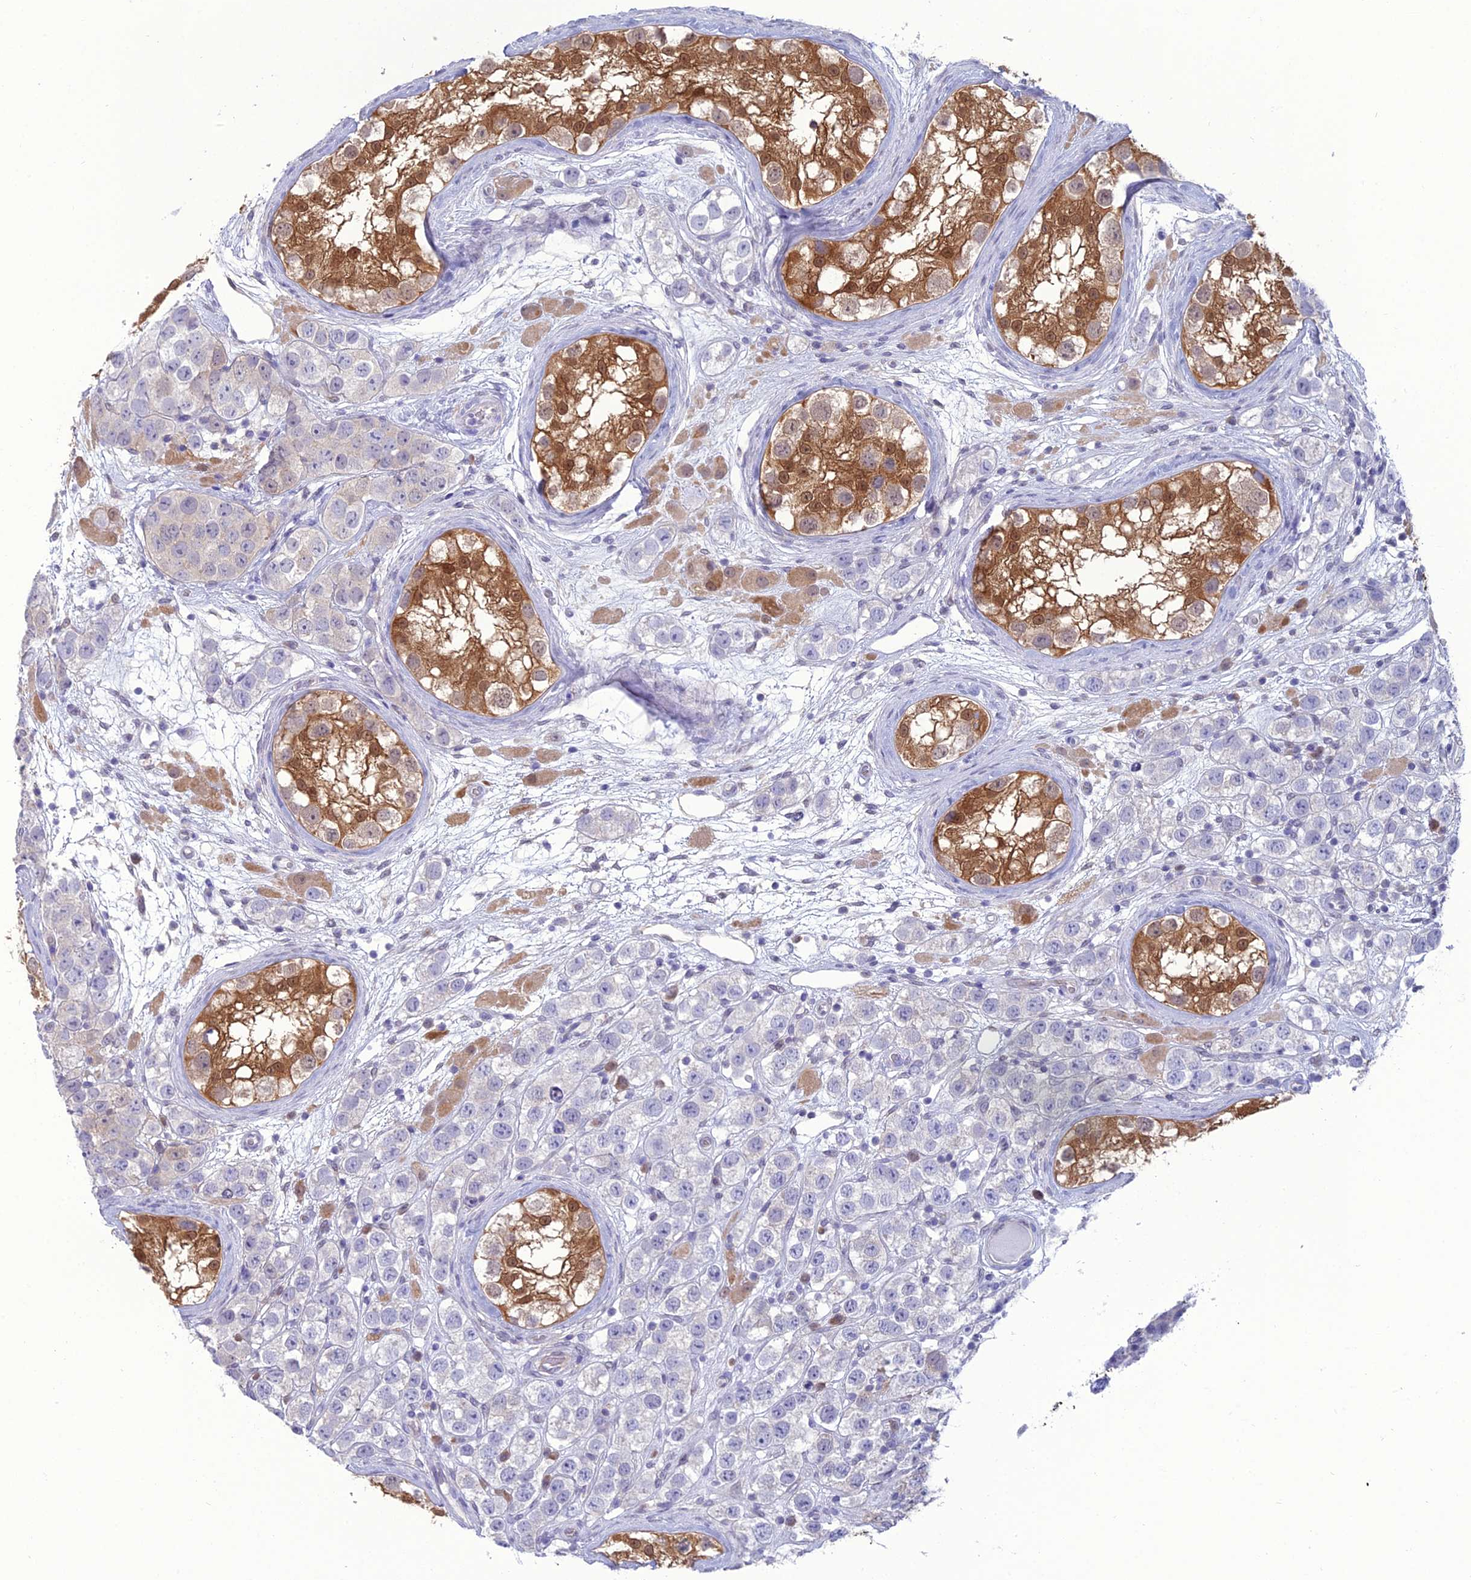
{"staining": {"intensity": "weak", "quantity": "<25%", "location": "cytoplasmic/membranous"}, "tissue": "testis cancer", "cell_type": "Tumor cells", "image_type": "cancer", "snomed": [{"axis": "morphology", "description": "Seminoma, NOS"}, {"axis": "topography", "description": "Testis"}], "caption": "Immunohistochemistry of testis seminoma displays no positivity in tumor cells.", "gene": "GNPNAT1", "patient": {"sex": "male", "age": 28}}